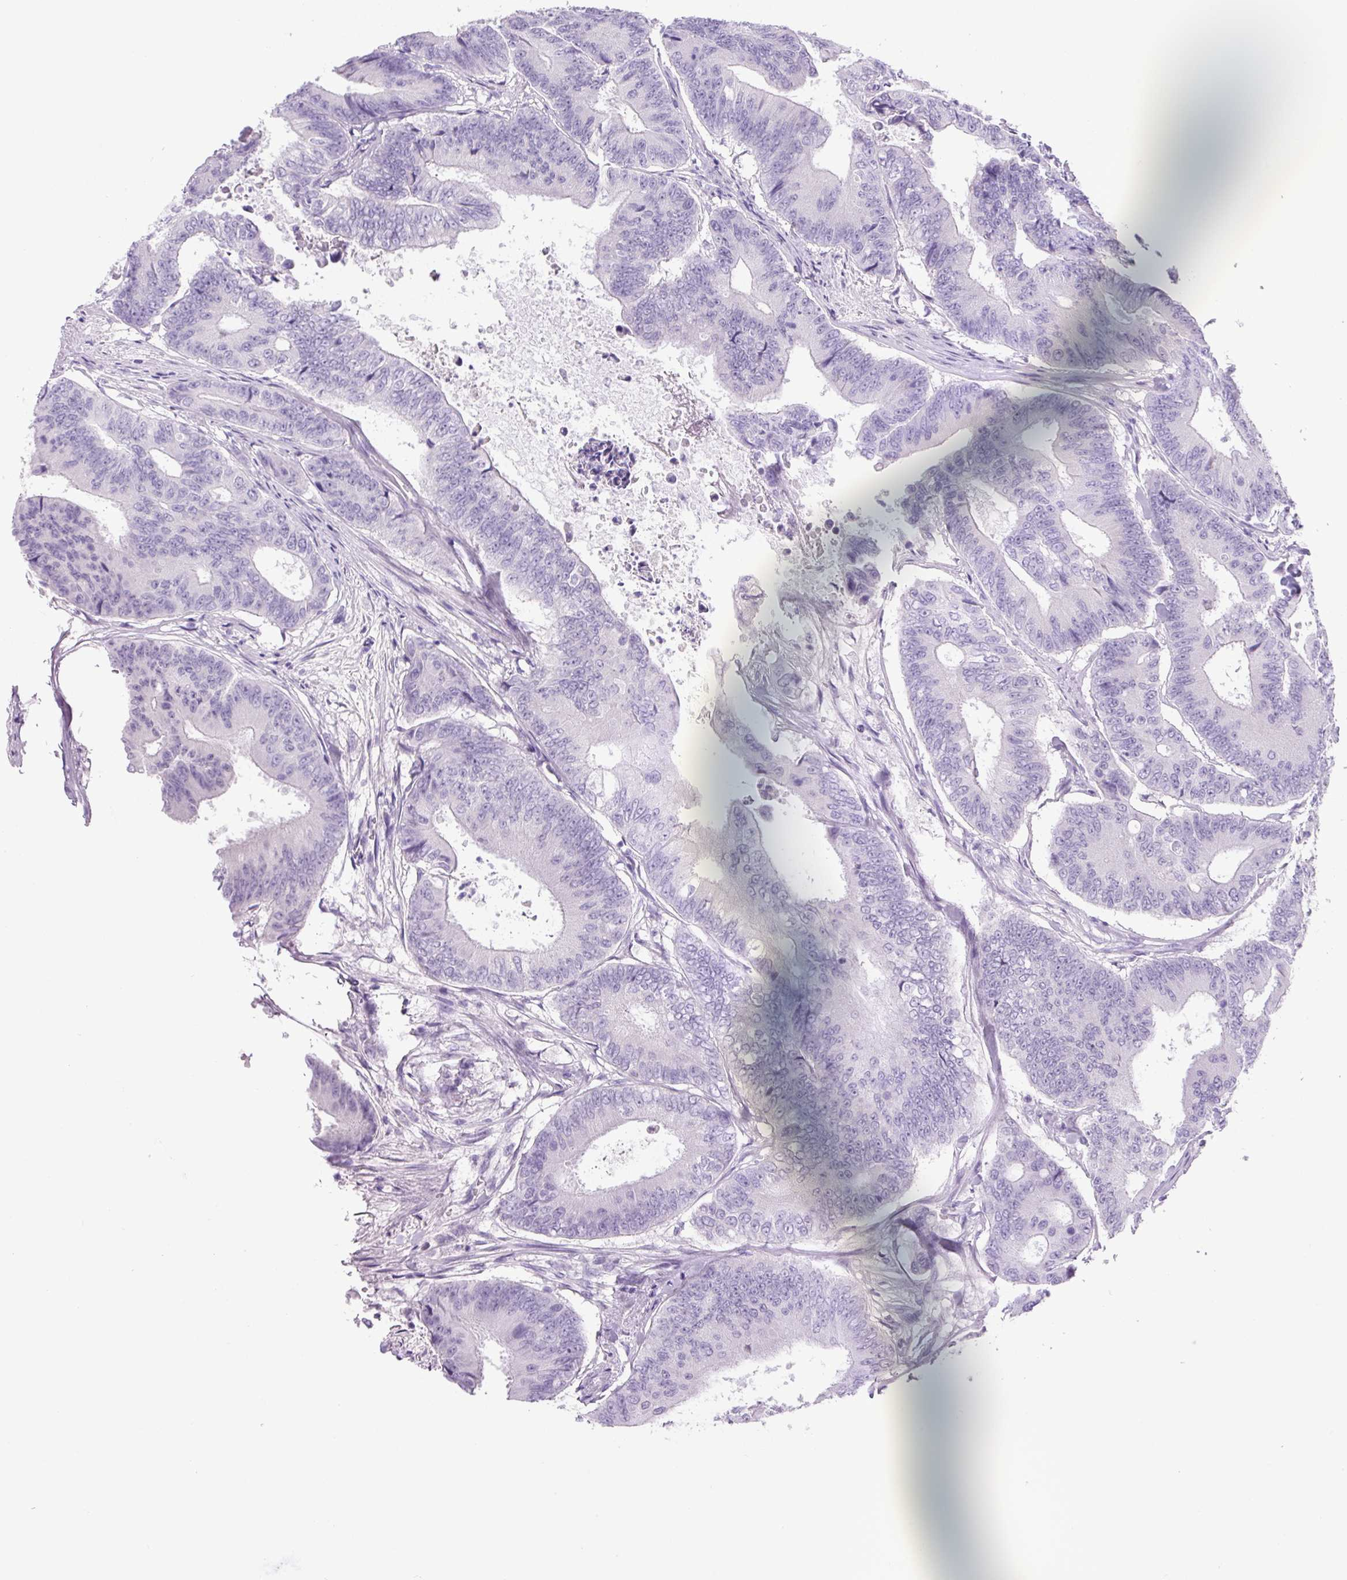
{"staining": {"intensity": "negative", "quantity": "none", "location": "none"}, "tissue": "colorectal cancer", "cell_type": "Tumor cells", "image_type": "cancer", "snomed": [{"axis": "morphology", "description": "Adenocarcinoma, NOS"}, {"axis": "topography", "description": "Colon"}], "caption": "Immunohistochemical staining of adenocarcinoma (colorectal) exhibits no significant positivity in tumor cells.", "gene": "CHGA", "patient": {"sex": "female", "age": 48}}